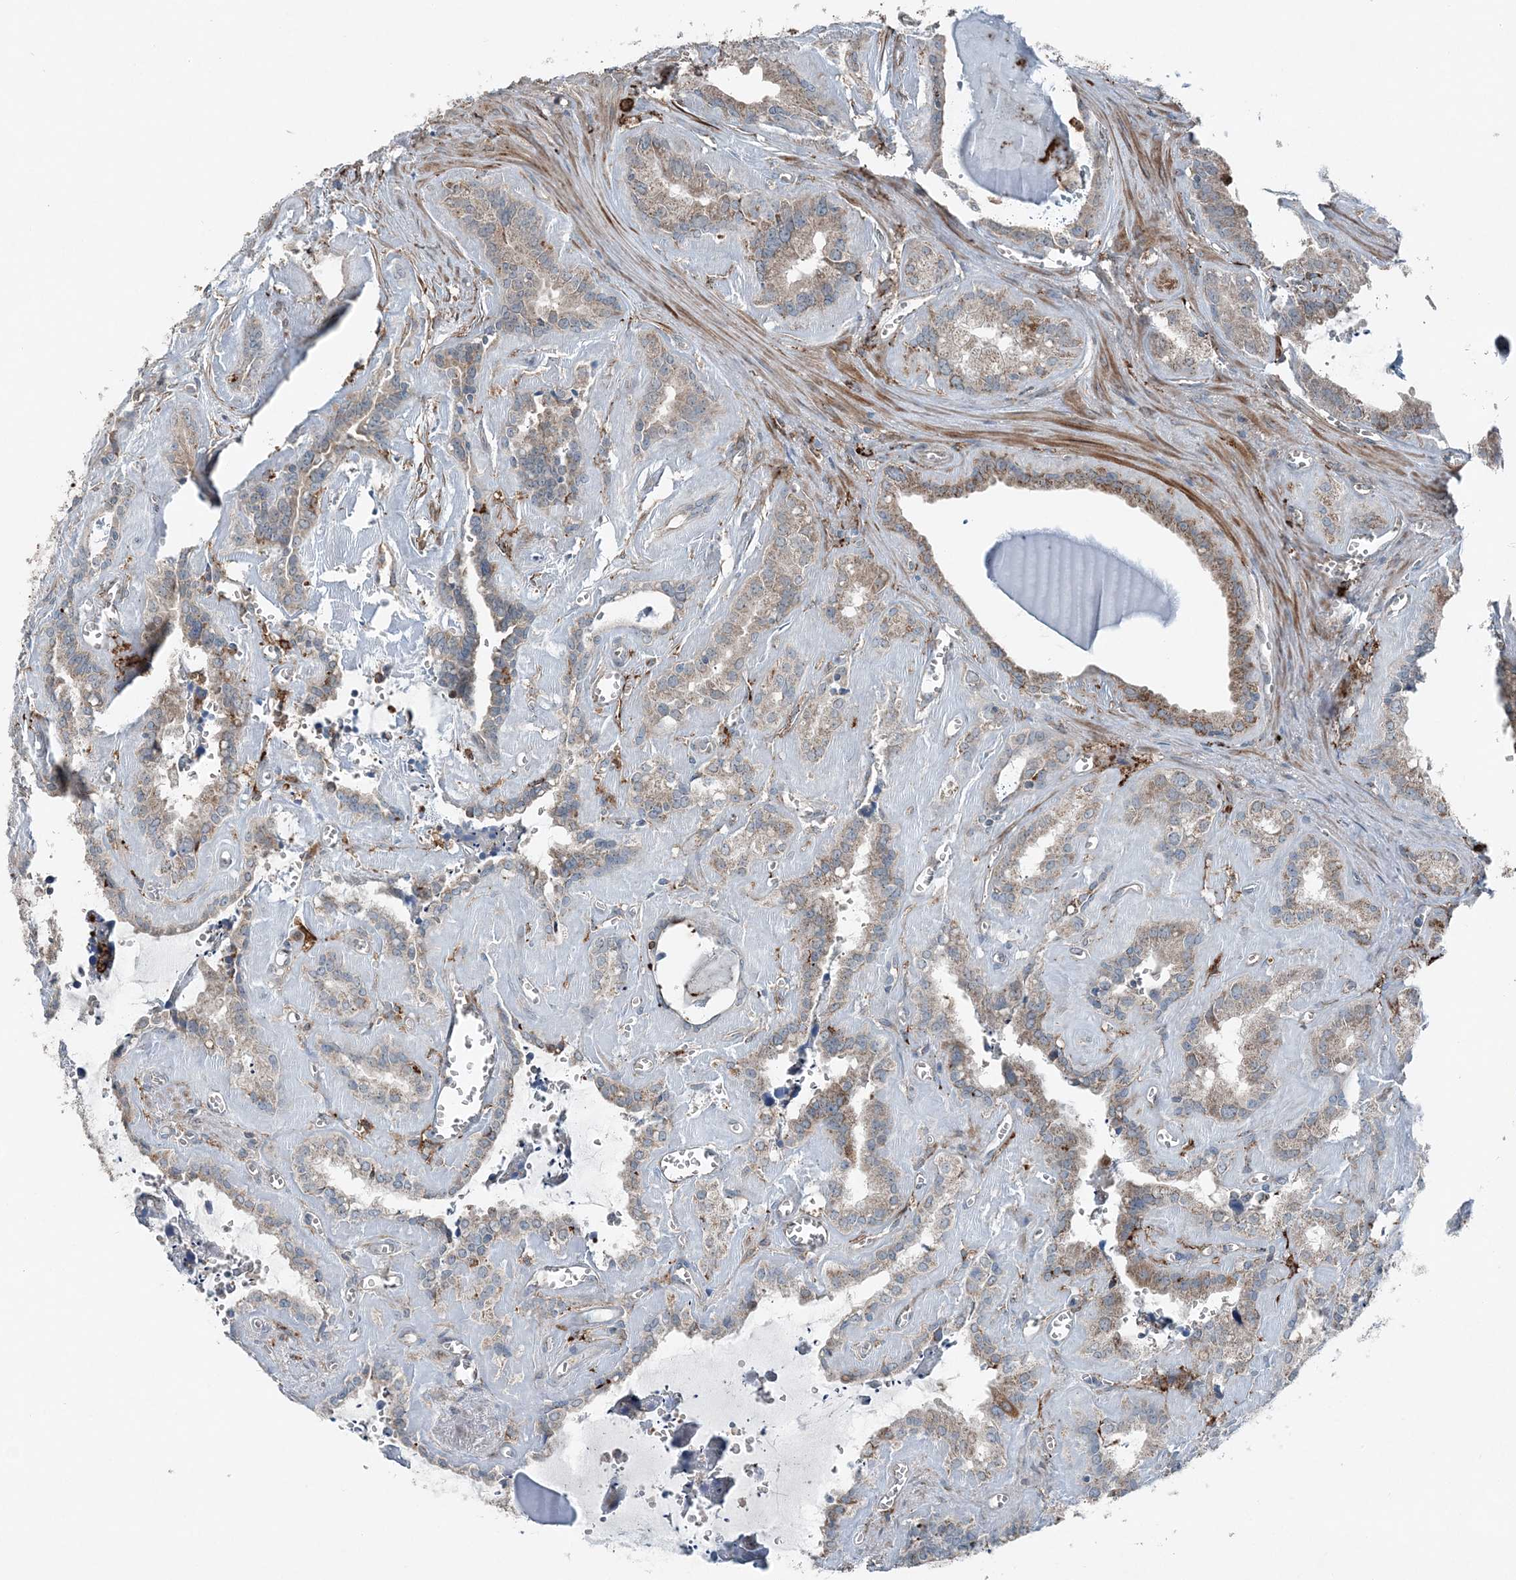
{"staining": {"intensity": "moderate", "quantity": "25%-75%", "location": "cytoplasmic/membranous"}, "tissue": "seminal vesicle", "cell_type": "Glandular cells", "image_type": "normal", "snomed": [{"axis": "morphology", "description": "Normal tissue, NOS"}, {"axis": "topography", "description": "Prostate"}, {"axis": "topography", "description": "Seminal veicle"}], "caption": "The photomicrograph demonstrates a brown stain indicating the presence of a protein in the cytoplasmic/membranous of glandular cells in seminal vesicle. (brown staining indicates protein expression, while blue staining denotes nuclei).", "gene": "KY", "patient": {"sex": "male", "age": 59}}